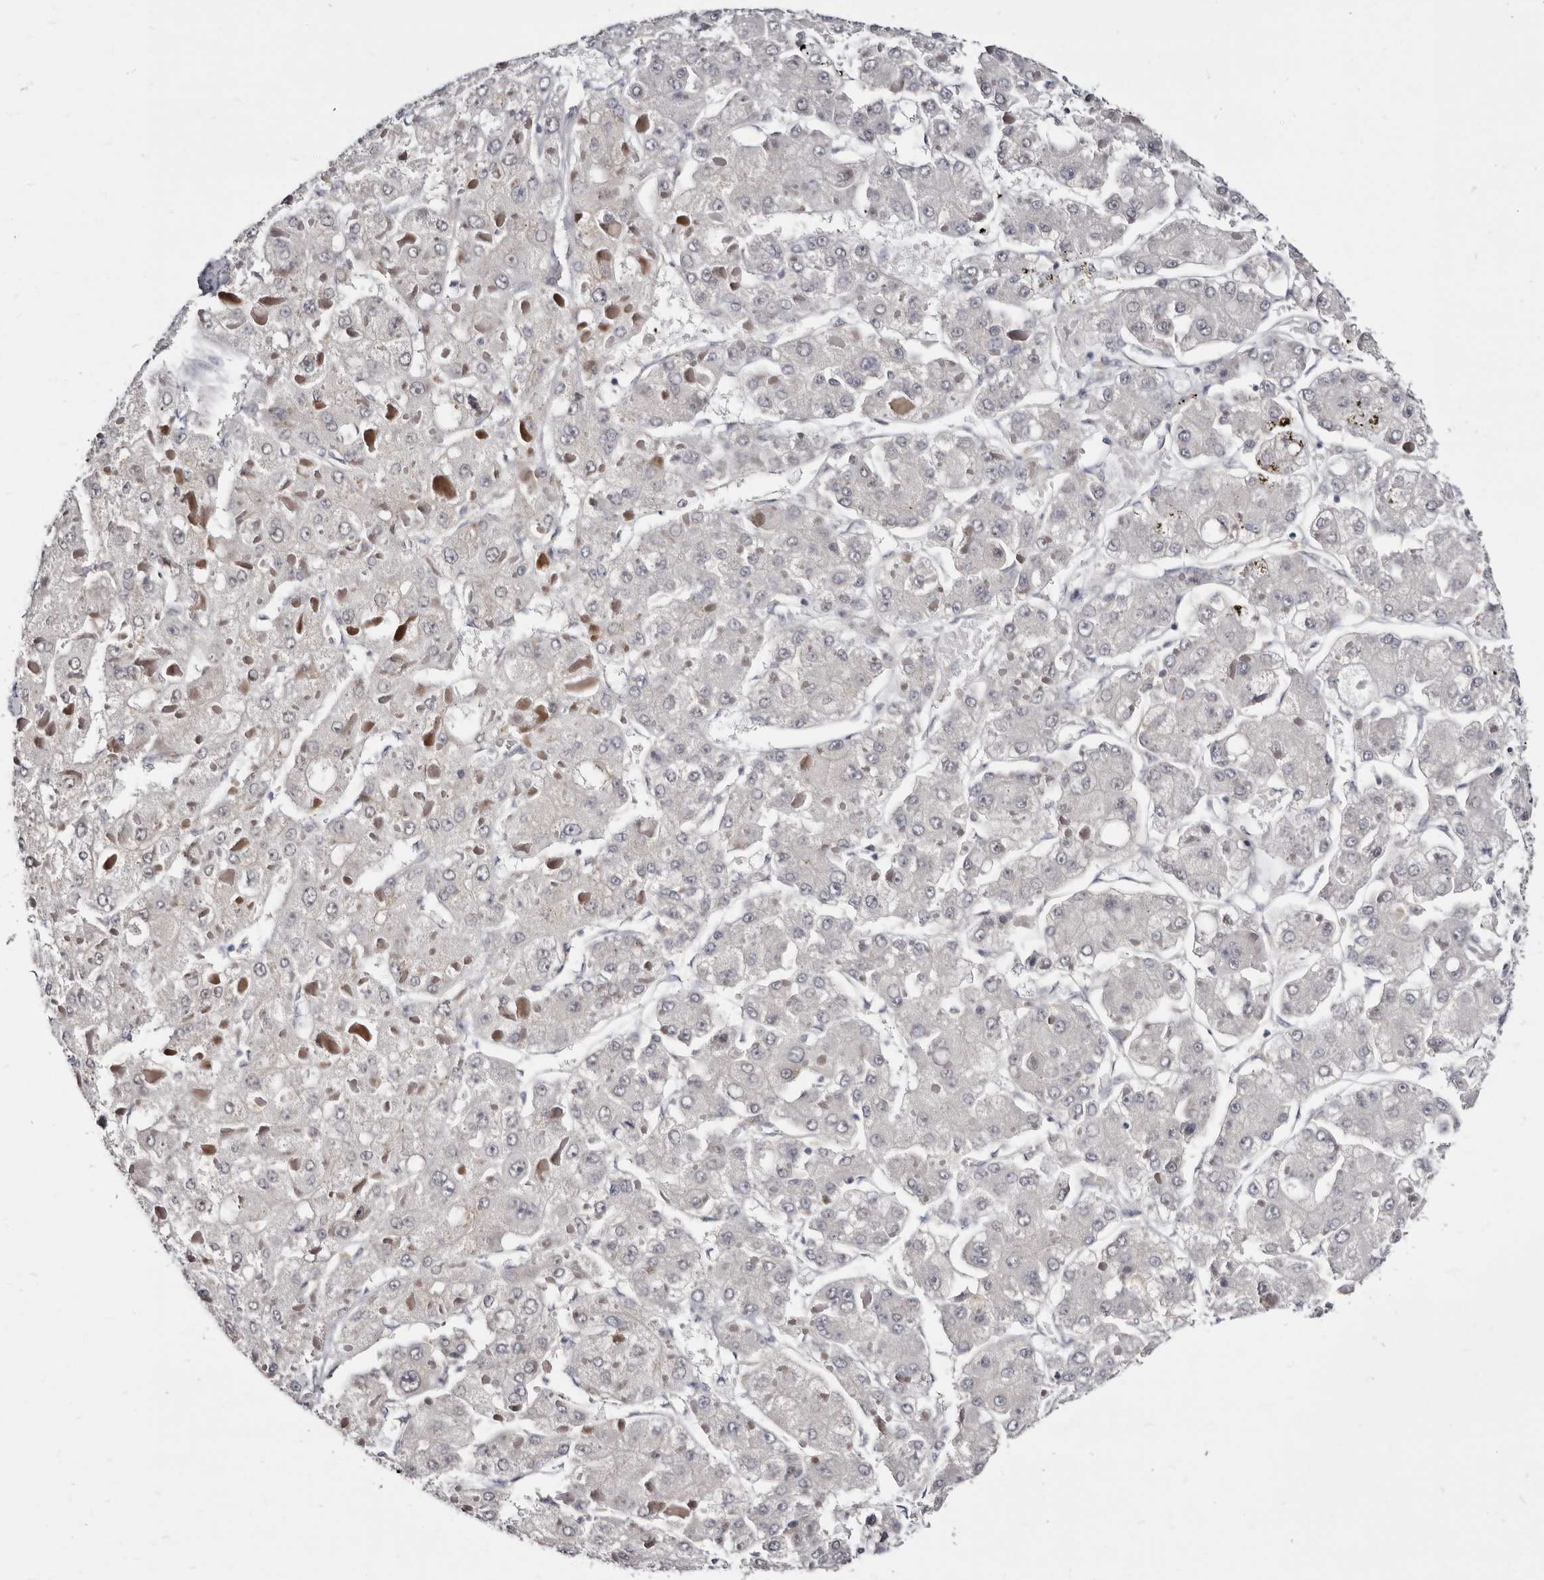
{"staining": {"intensity": "negative", "quantity": "none", "location": "none"}, "tissue": "liver cancer", "cell_type": "Tumor cells", "image_type": "cancer", "snomed": [{"axis": "morphology", "description": "Carcinoma, Hepatocellular, NOS"}, {"axis": "topography", "description": "Liver"}], "caption": "Immunohistochemistry photomicrograph of human liver hepatocellular carcinoma stained for a protein (brown), which demonstrates no staining in tumor cells. (Stains: DAB (3,3'-diaminobenzidine) IHC with hematoxylin counter stain, Microscopy: brightfield microscopy at high magnification).", "gene": "KLHL4", "patient": {"sex": "female", "age": 73}}